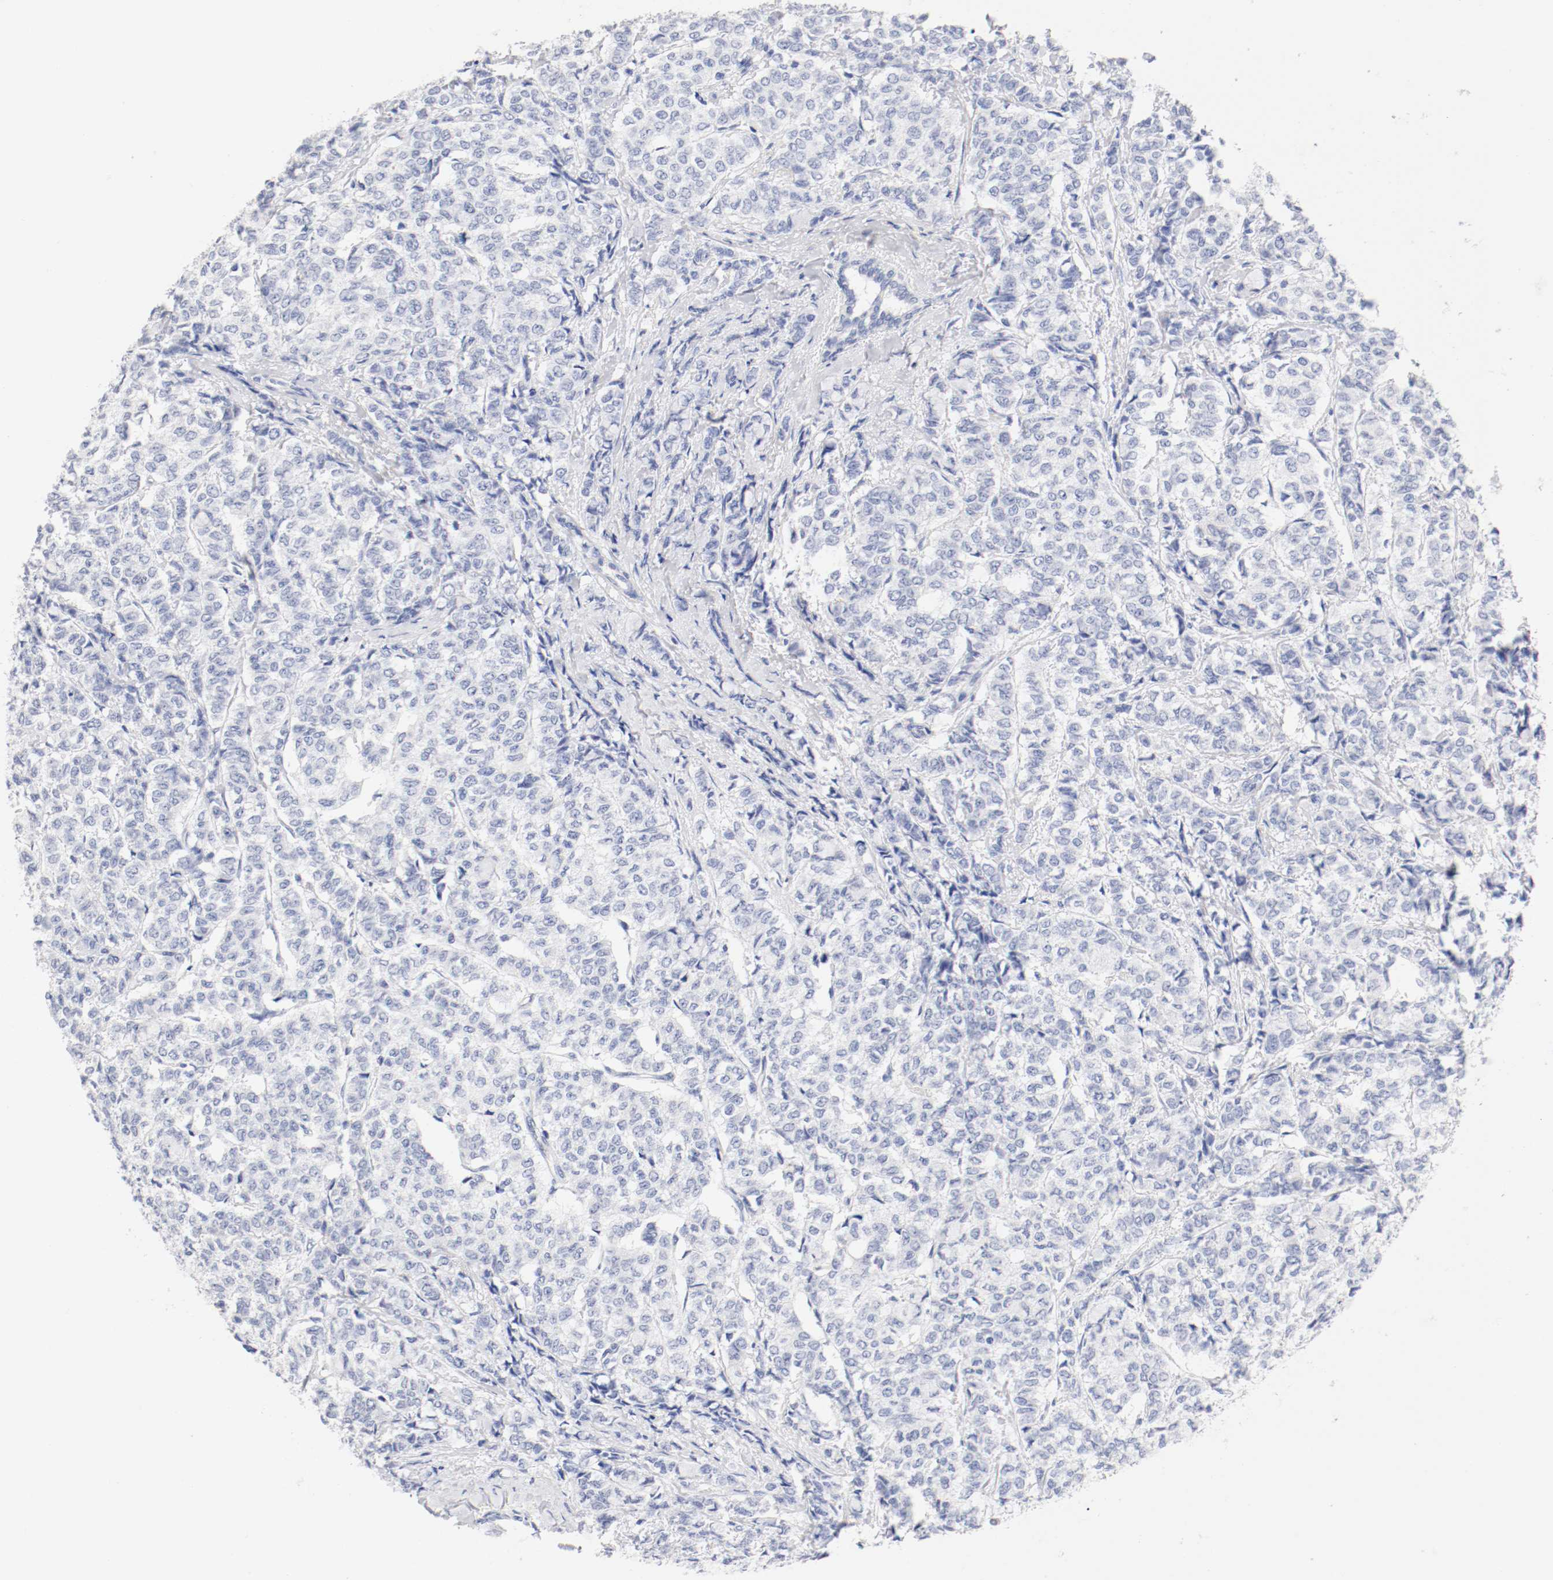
{"staining": {"intensity": "negative", "quantity": "none", "location": "none"}, "tissue": "breast cancer", "cell_type": "Tumor cells", "image_type": "cancer", "snomed": [{"axis": "morphology", "description": "Lobular carcinoma"}, {"axis": "topography", "description": "Breast"}], "caption": "This is a micrograph of IHC staining of breast cancer (lobular carcinoma), which shows no staining in tumor cells.", "gene": "HOMER1", "patient": {"sex": "female", "age": 60}}